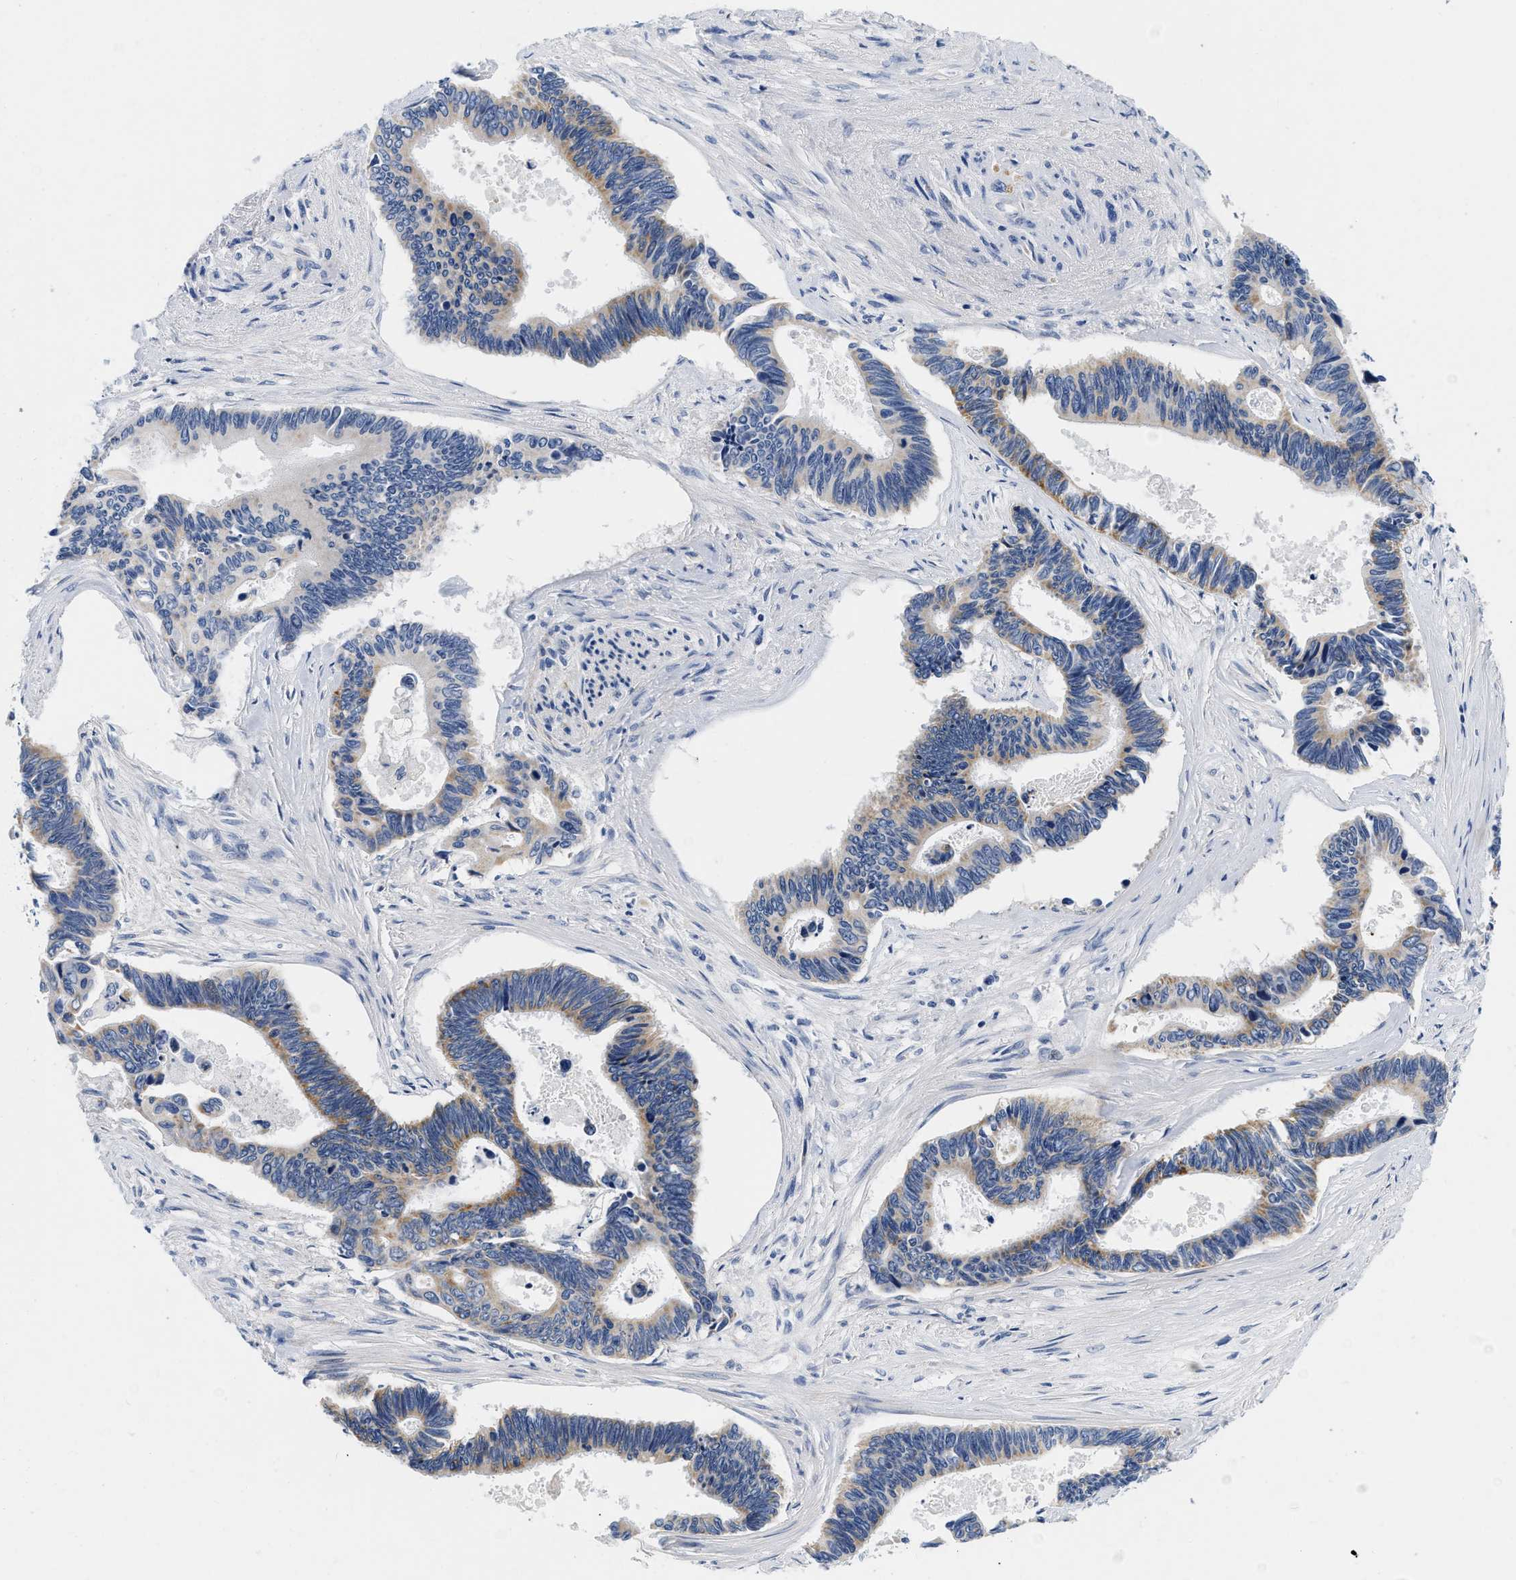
{"staining": {"intensity": "moderate", "quantity": "25%-75%", "location": "cytoplasmic/membranous"}, "tissue": "pancreatic cancer", "cell_type": "Tumor cells", "image_type": "cancer", "snomed": [{"axis": "morphology", "description": "Adenocarcinoma, NOS"}, {"axis": "topography", "description": "Pancreas"}], "caption": "This histopathology image exhibits pancreatic cancer stained with immunohistochemistry to label a protein in brown. The cytoplasmic/membranous of tumor cells show moderate positivity for the protein. Nuclei are counter-stained blue.", "gene": "PDP1", "patient": {"sex": "female", "age": 70}}